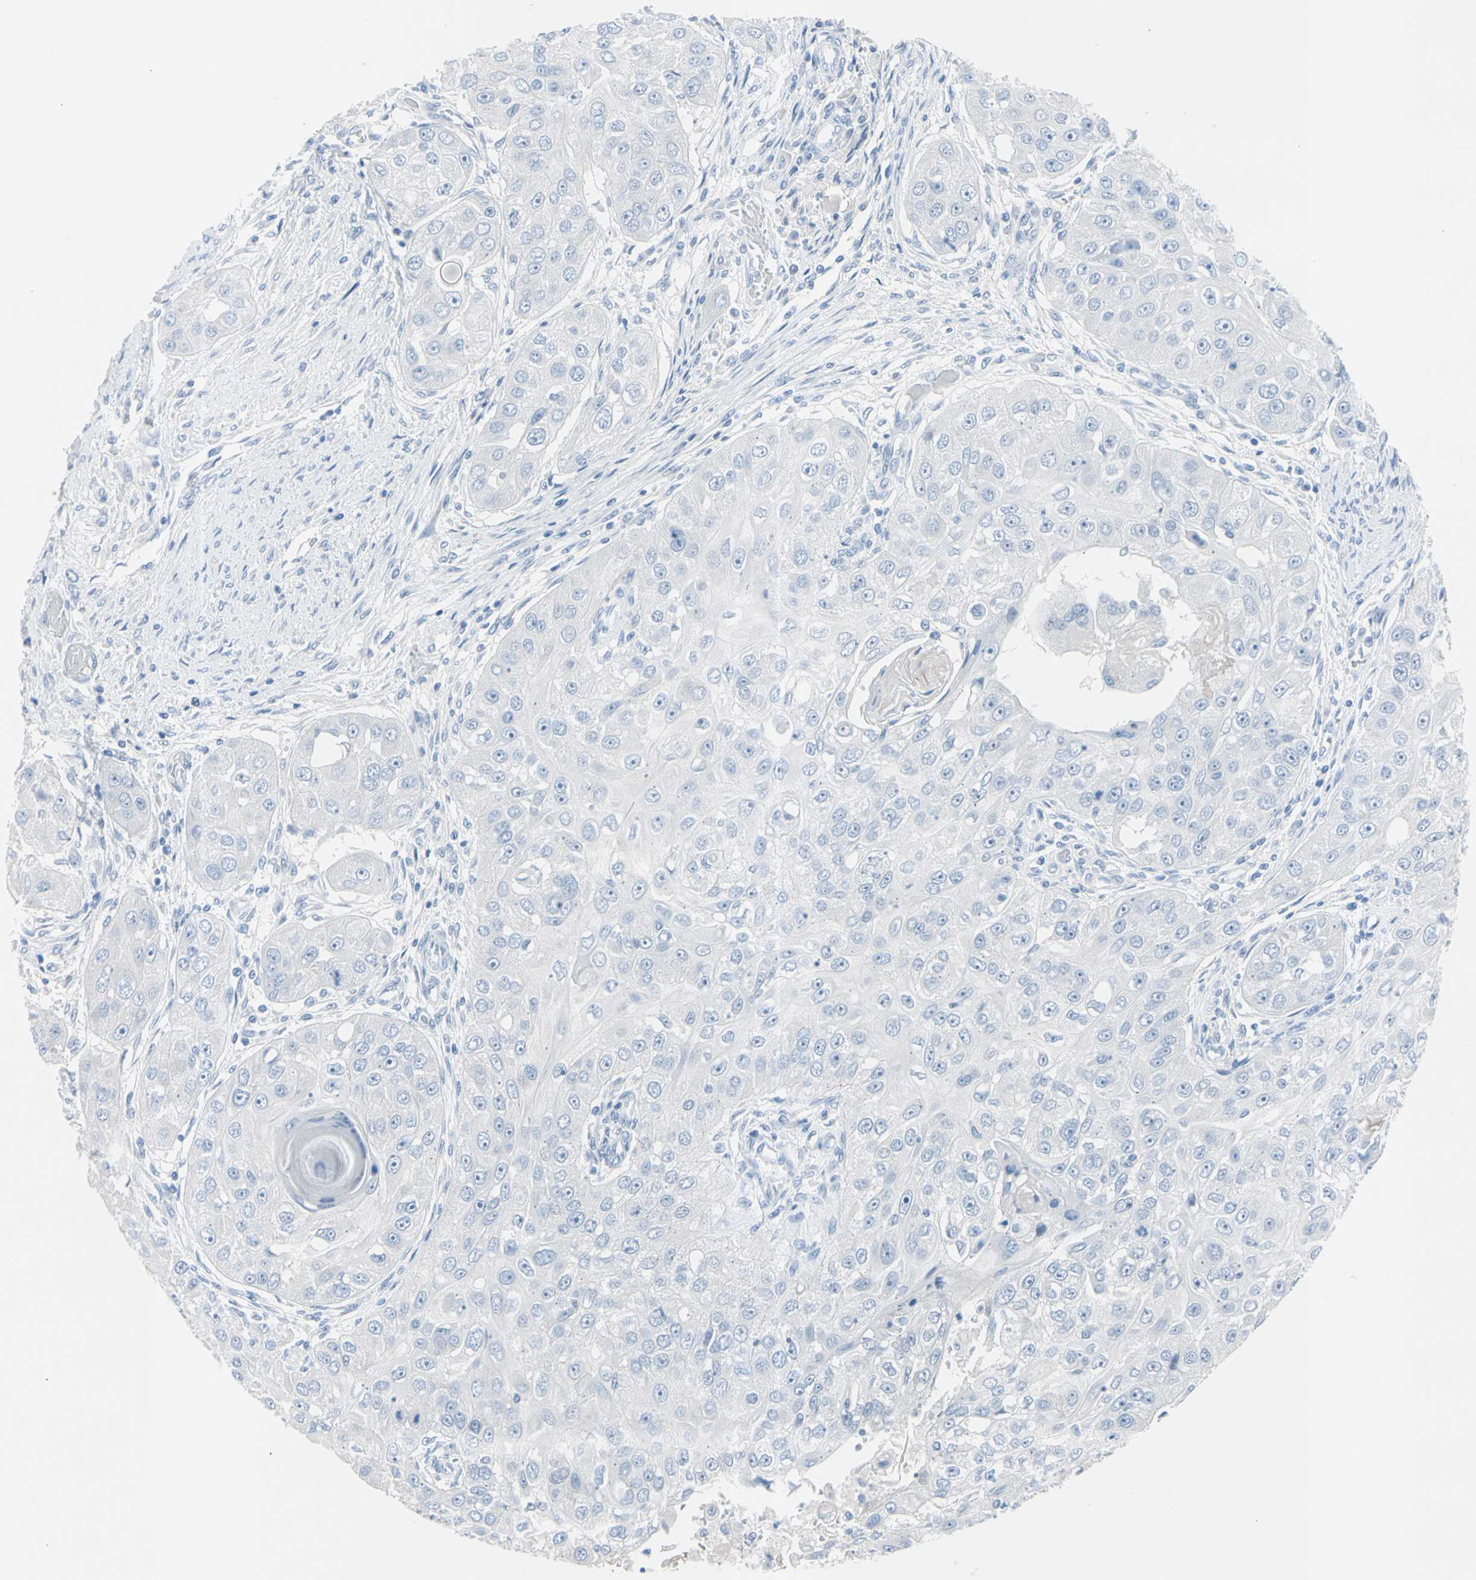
{"staining": {"intensity": "negative", "quantity": "none", "location": "none"}, "tissue": "head and neck cancer", "cell_type": "Tumor cells", "image_type": "cancer", "snomed": [{"axis": "morphology", "description": "Normal tissue, NOS"}, {"axis": "morphology", "description": "Squamous cell carcinoma, NOS"}, {"axis": "topography", "description": "Skeletal muscle"}, {"axis": "topography", "description": "Head-Neck"}], "caption": "Tumor cells show no significant protein expression in head and neck cancer.", "gene": "TPO", "patient": {"sex": "male", "age": 51}}